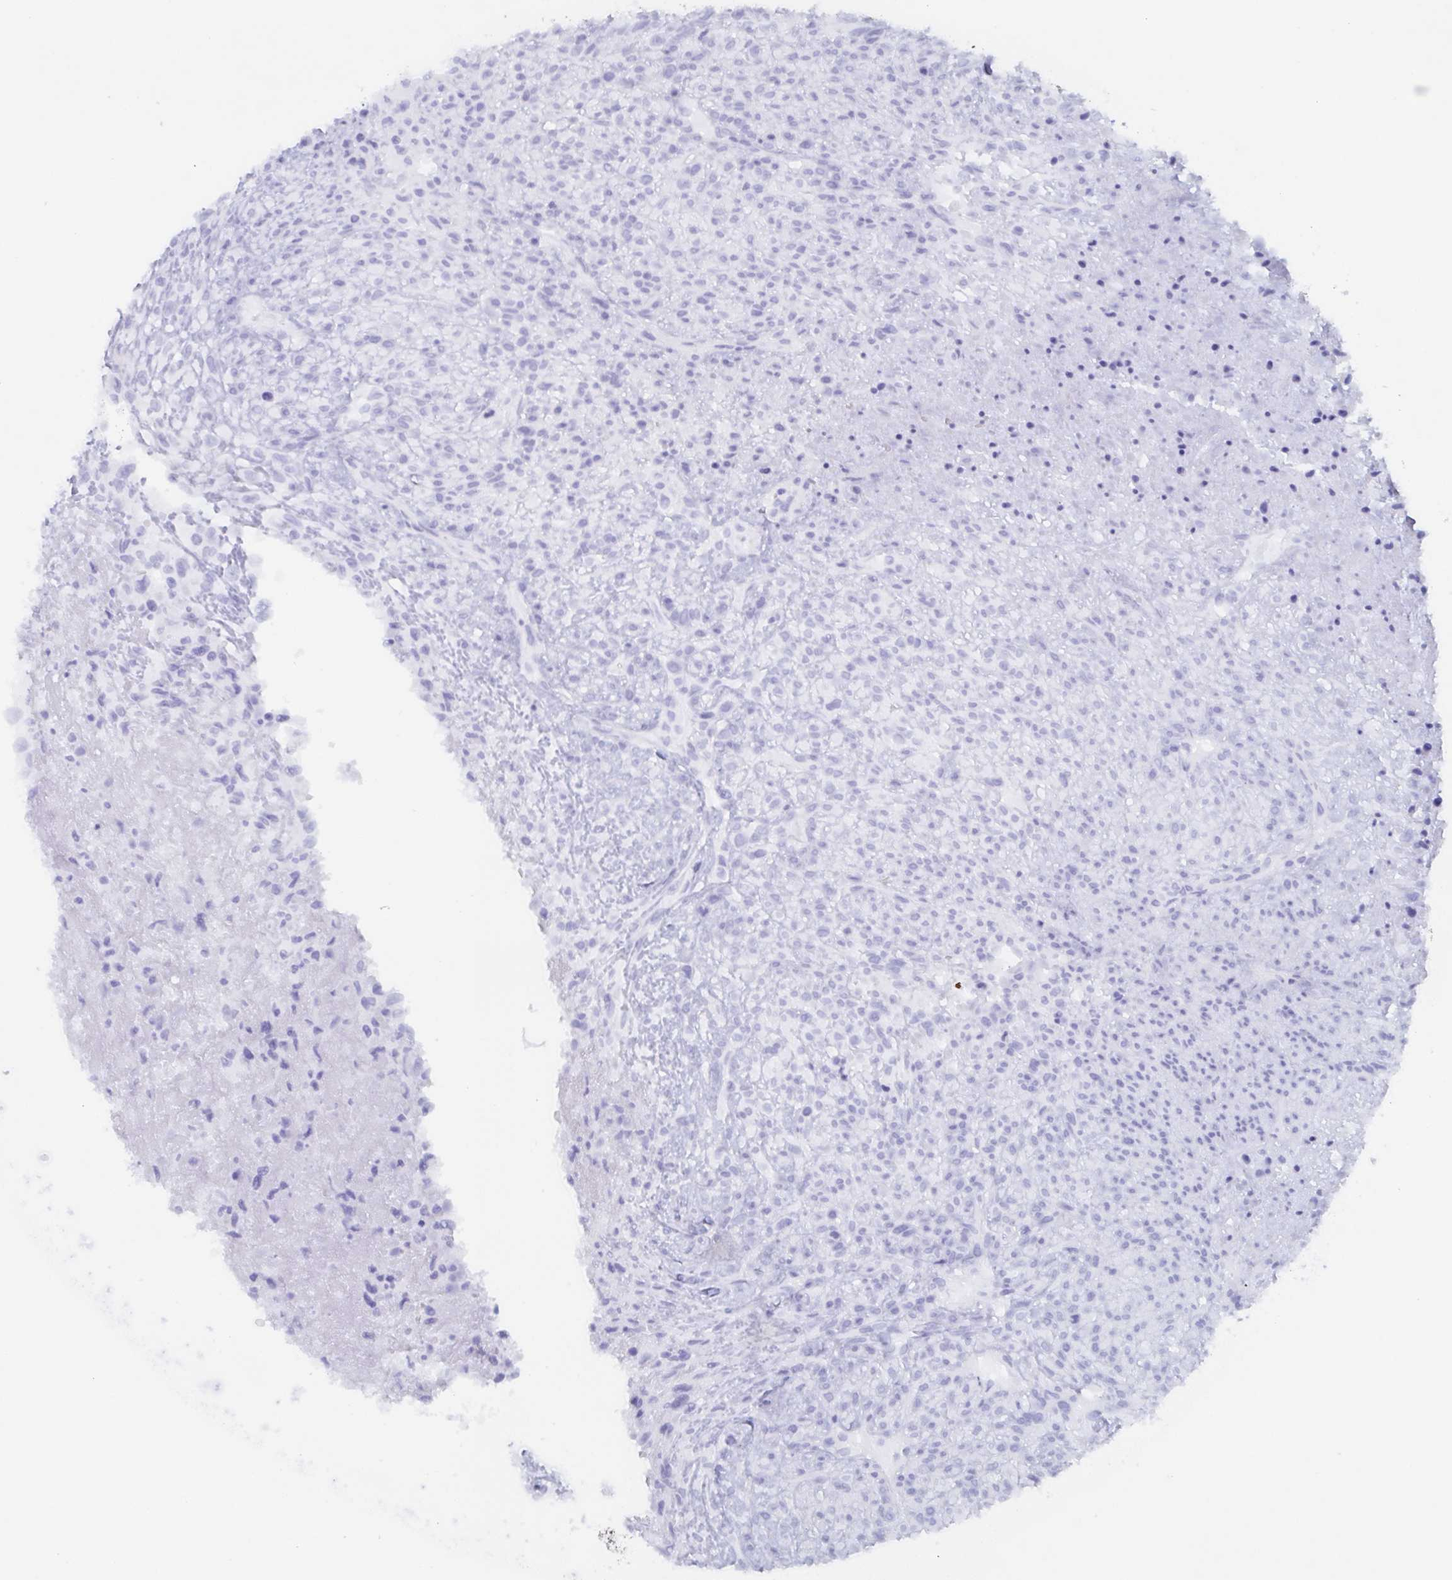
{"staining": {"intensity": "negative", "quantity": "none", "location": "none"}, "tissue": "renal cancer", "cell_type": "Tumor cells", "image_type": "cancer", "snomed": [{"axis": "morphology", "description": "Adenocarcinoma, NOS"}, {"axis": "topography", "description": "Kidney"}], "caption": "High power microscopy photomicrograph of an immunohistochemistry (IHC) micrograph of adenocarcinoma (renal), revealing no significant expression in tumor cells. Brightfield microscopy of immunohistochemistry (IHC) stained with DAB (3,3'-diaminobenzidine) (brown) and hematoxylin (blue), captured at high magnification.", "gene": "POU2F3", "patient": {"sex": "male", "age": 58}}